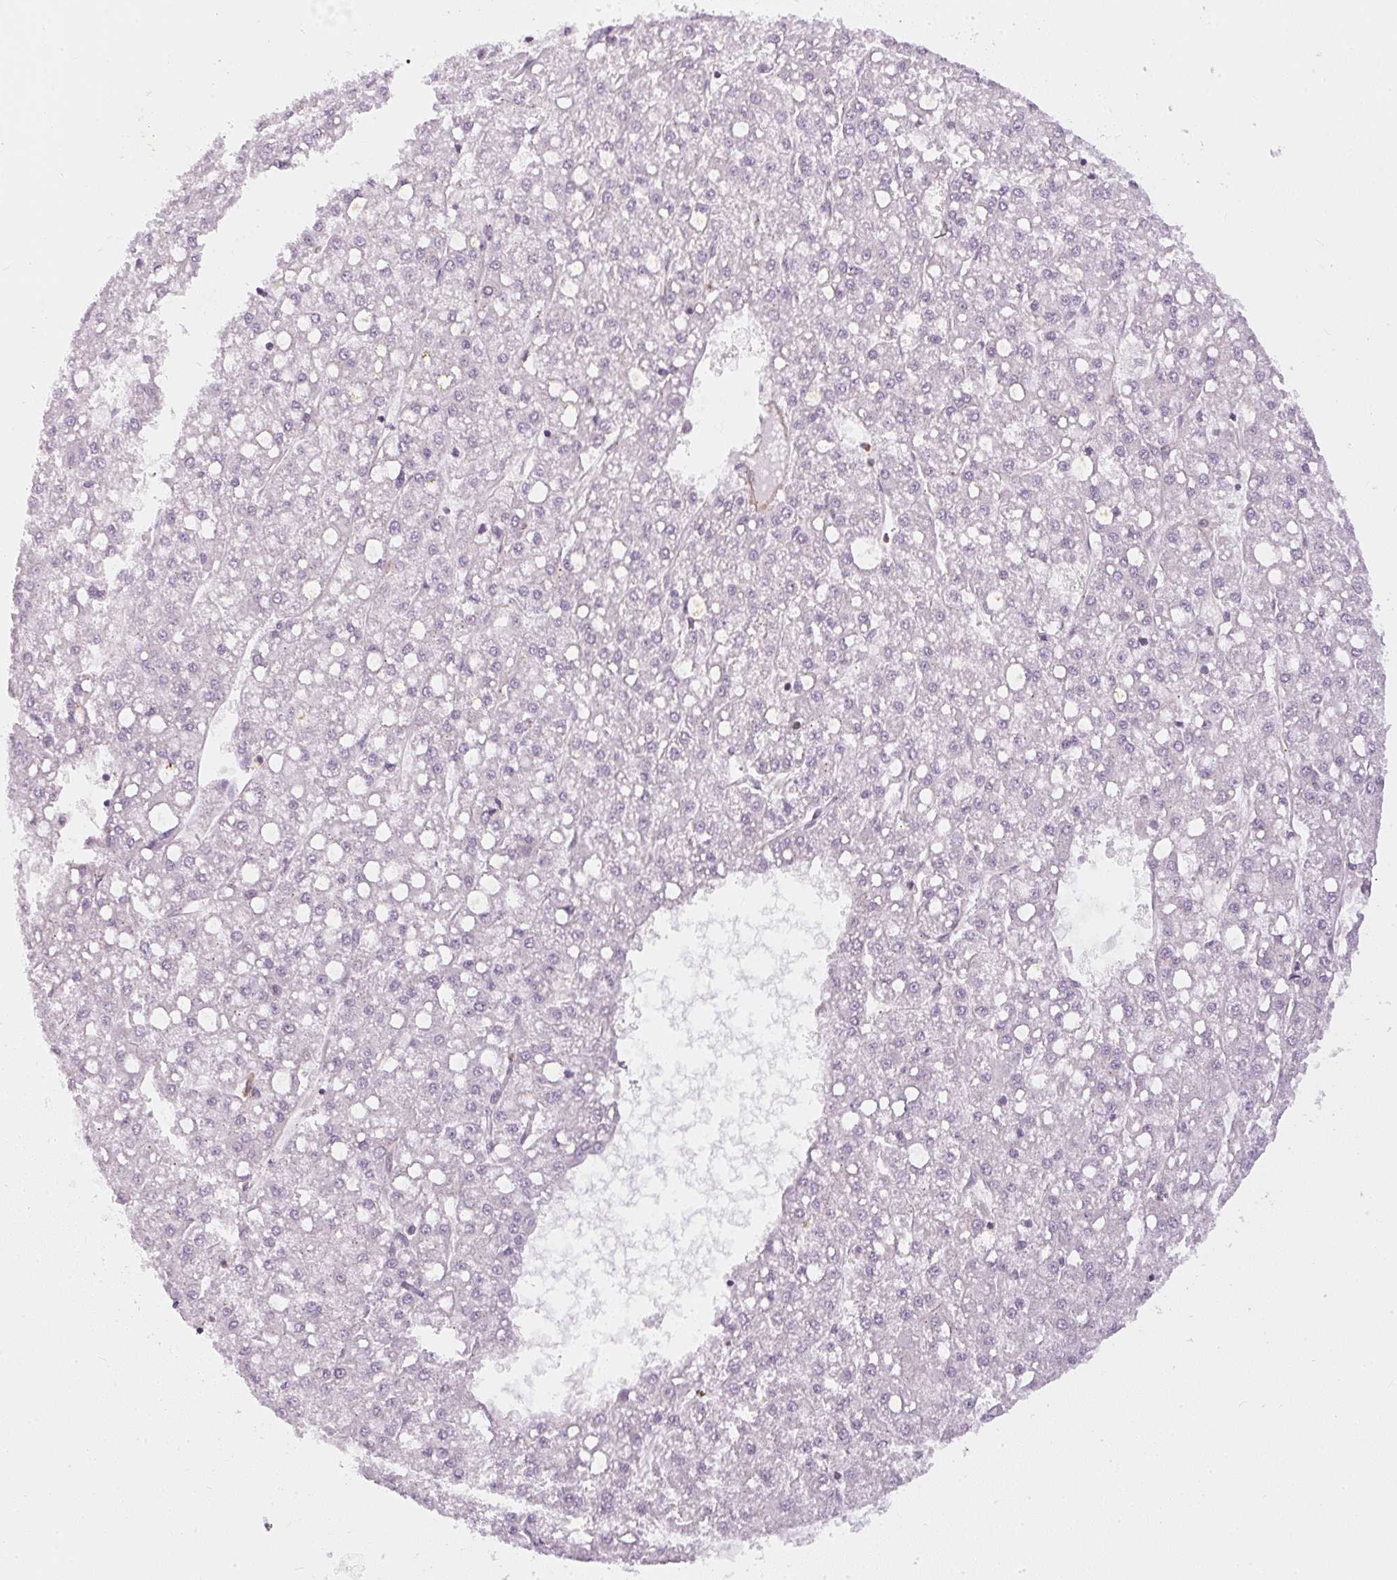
{"staining": {"intensity": "negative", "quantity": "none", "location": "none"}, "tissue": "liver cancer", "cell_type": "Tumor cells", "image_type": "cancer", "snomed": [{"axis": "morphology", "description": "Carcinoma, Hepatocellular, NOS"}, {"axis": "topography", "description": "Liver"}], "caption": "Liver cancer (hepatocellular carcinoma) stained for a protein using immunohistochemistry (IHC) displays no positivity tumor cells.", "gene": "SULF1", "patient": {"sex": "male", "age": 67}}